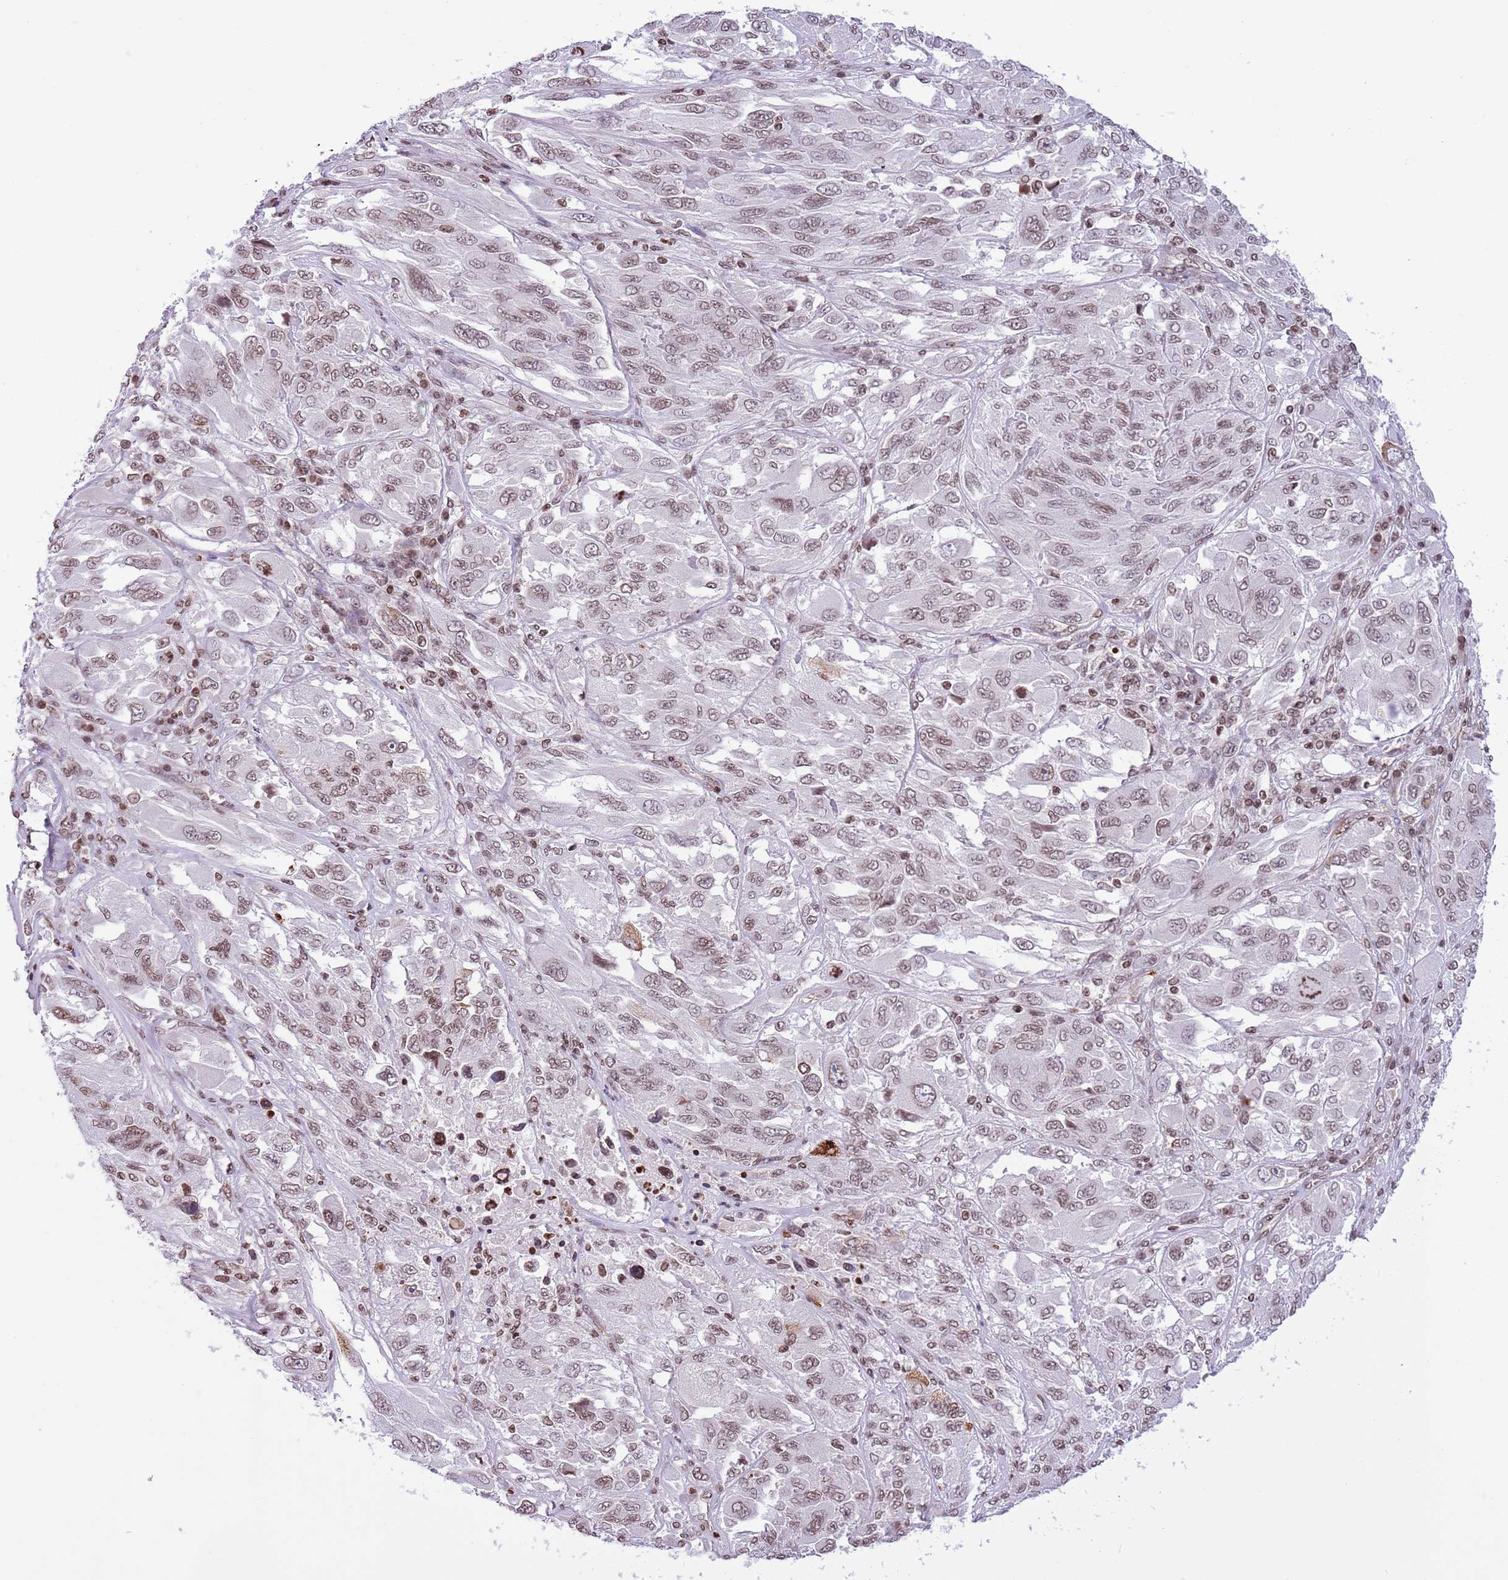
{"staining": {"intensity": "moderate", "quantity": ">75%", "location": "nuclear"}, "tissue": "melanoma", "cell_type": "Tumor cells", "image_type": "cancer", "snomed": [{"axis": "morphology", "description": "Malignant melanoma, NOS"}, {"axis": "topography", "description": "Skin"}], "caption": "This image reveals immunohistochemistry staining of human melanoma, with medium moderate nuclear positivity in approximately >75% of tumor cells.", "gene": "NRIP1", "patient": {"sex": "female", "age": 91}}